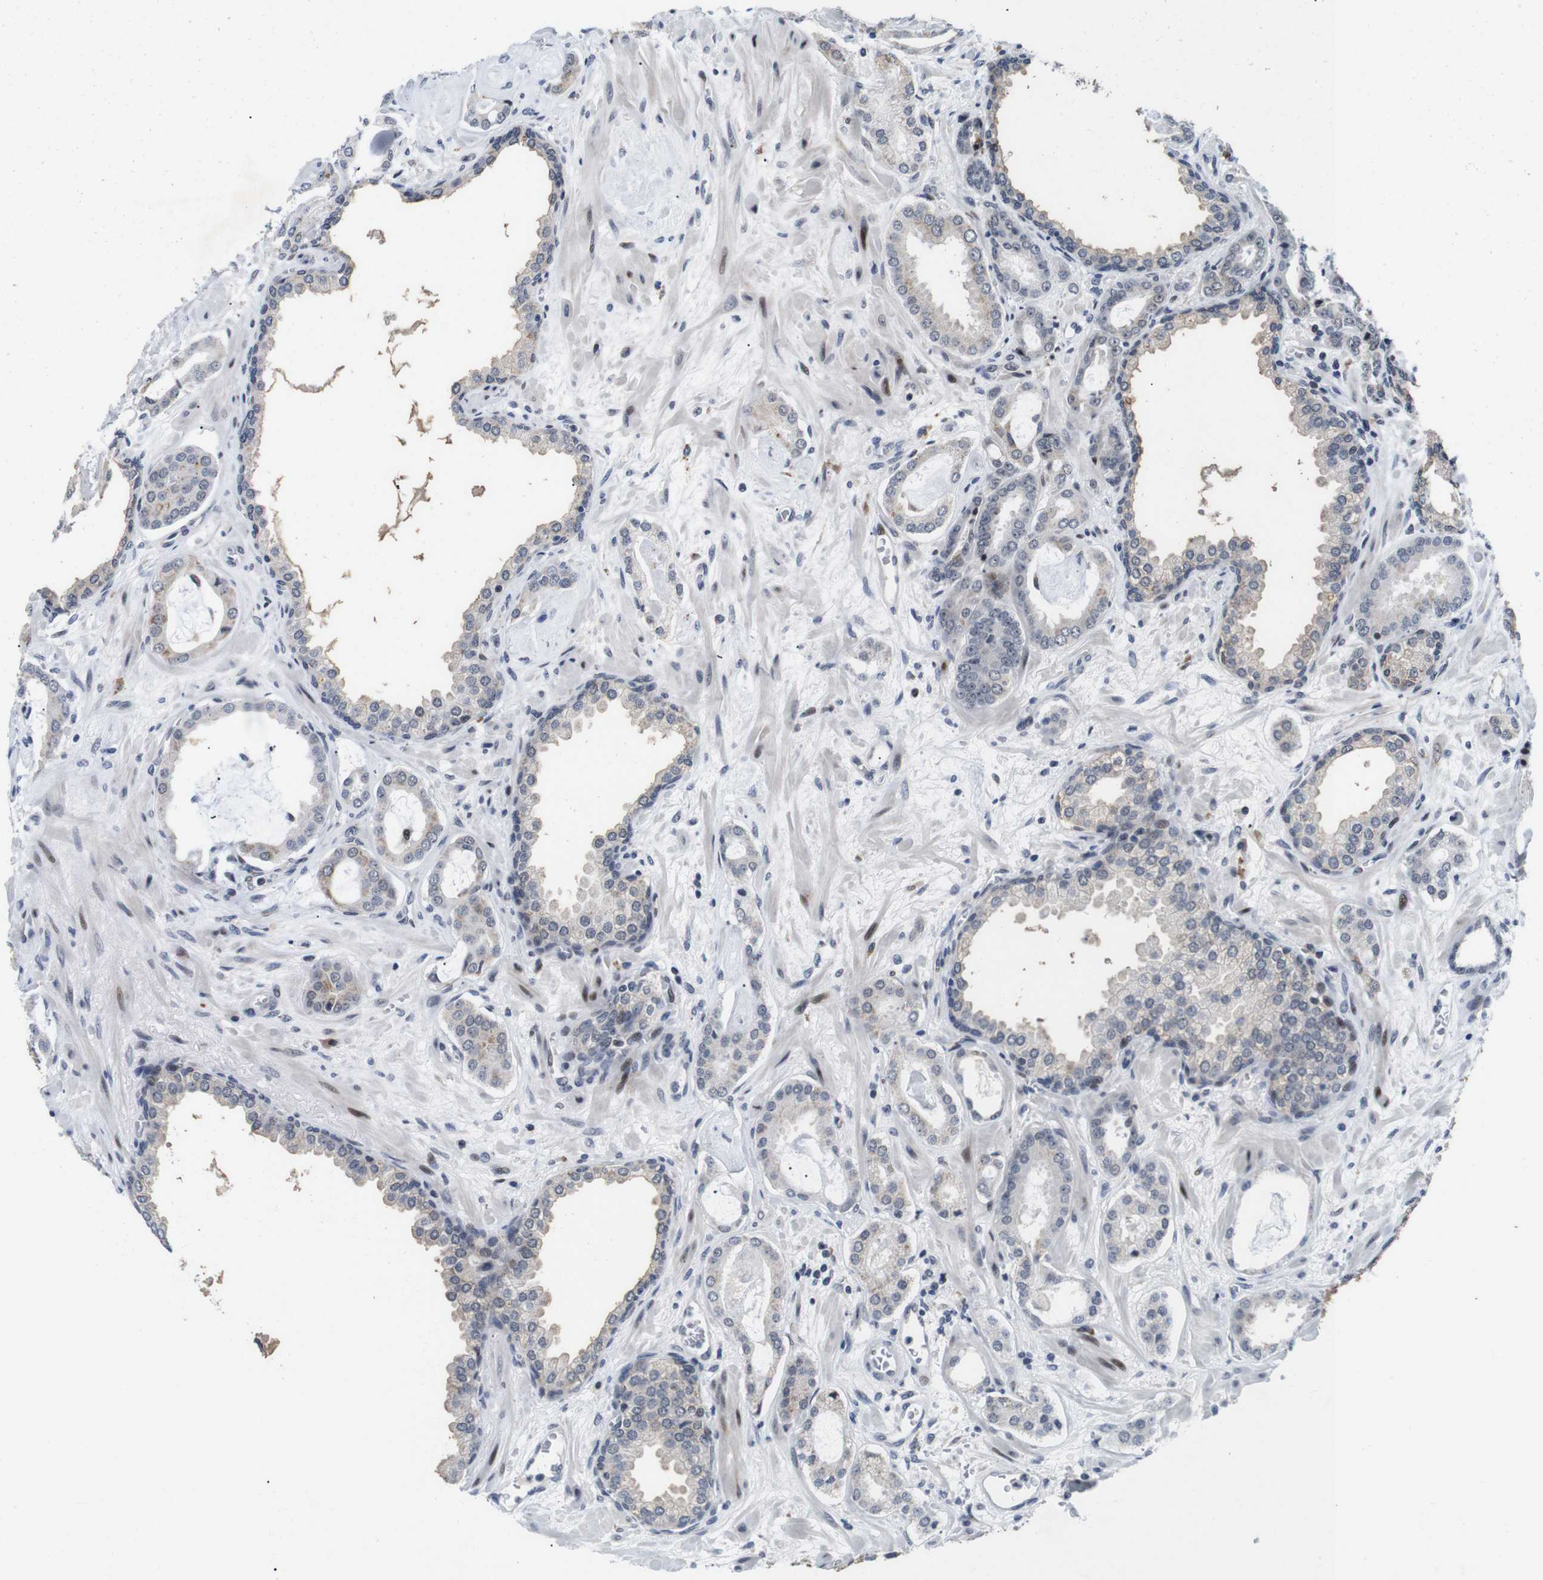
{"staining": {"intensity": "negative", "quantity": "none", "location": "none"}, "tissue": "prostate cancer", "cell_type": "Tumor cells", "image_type": "cancer", "snomed": [{"axis": "morphology", "description": "Adenocarcinoma, Low grade"}, {"axis": "topography", "description": "Prostate"}], "caption": "A high-resolution micrograph shows IHC staining of low-grade adenocarcinoma (prostate), which reveals no significant positivity in tumor cells.", "gene": "EIF4G1", "patient": {"sex": "male", "age": 53}}